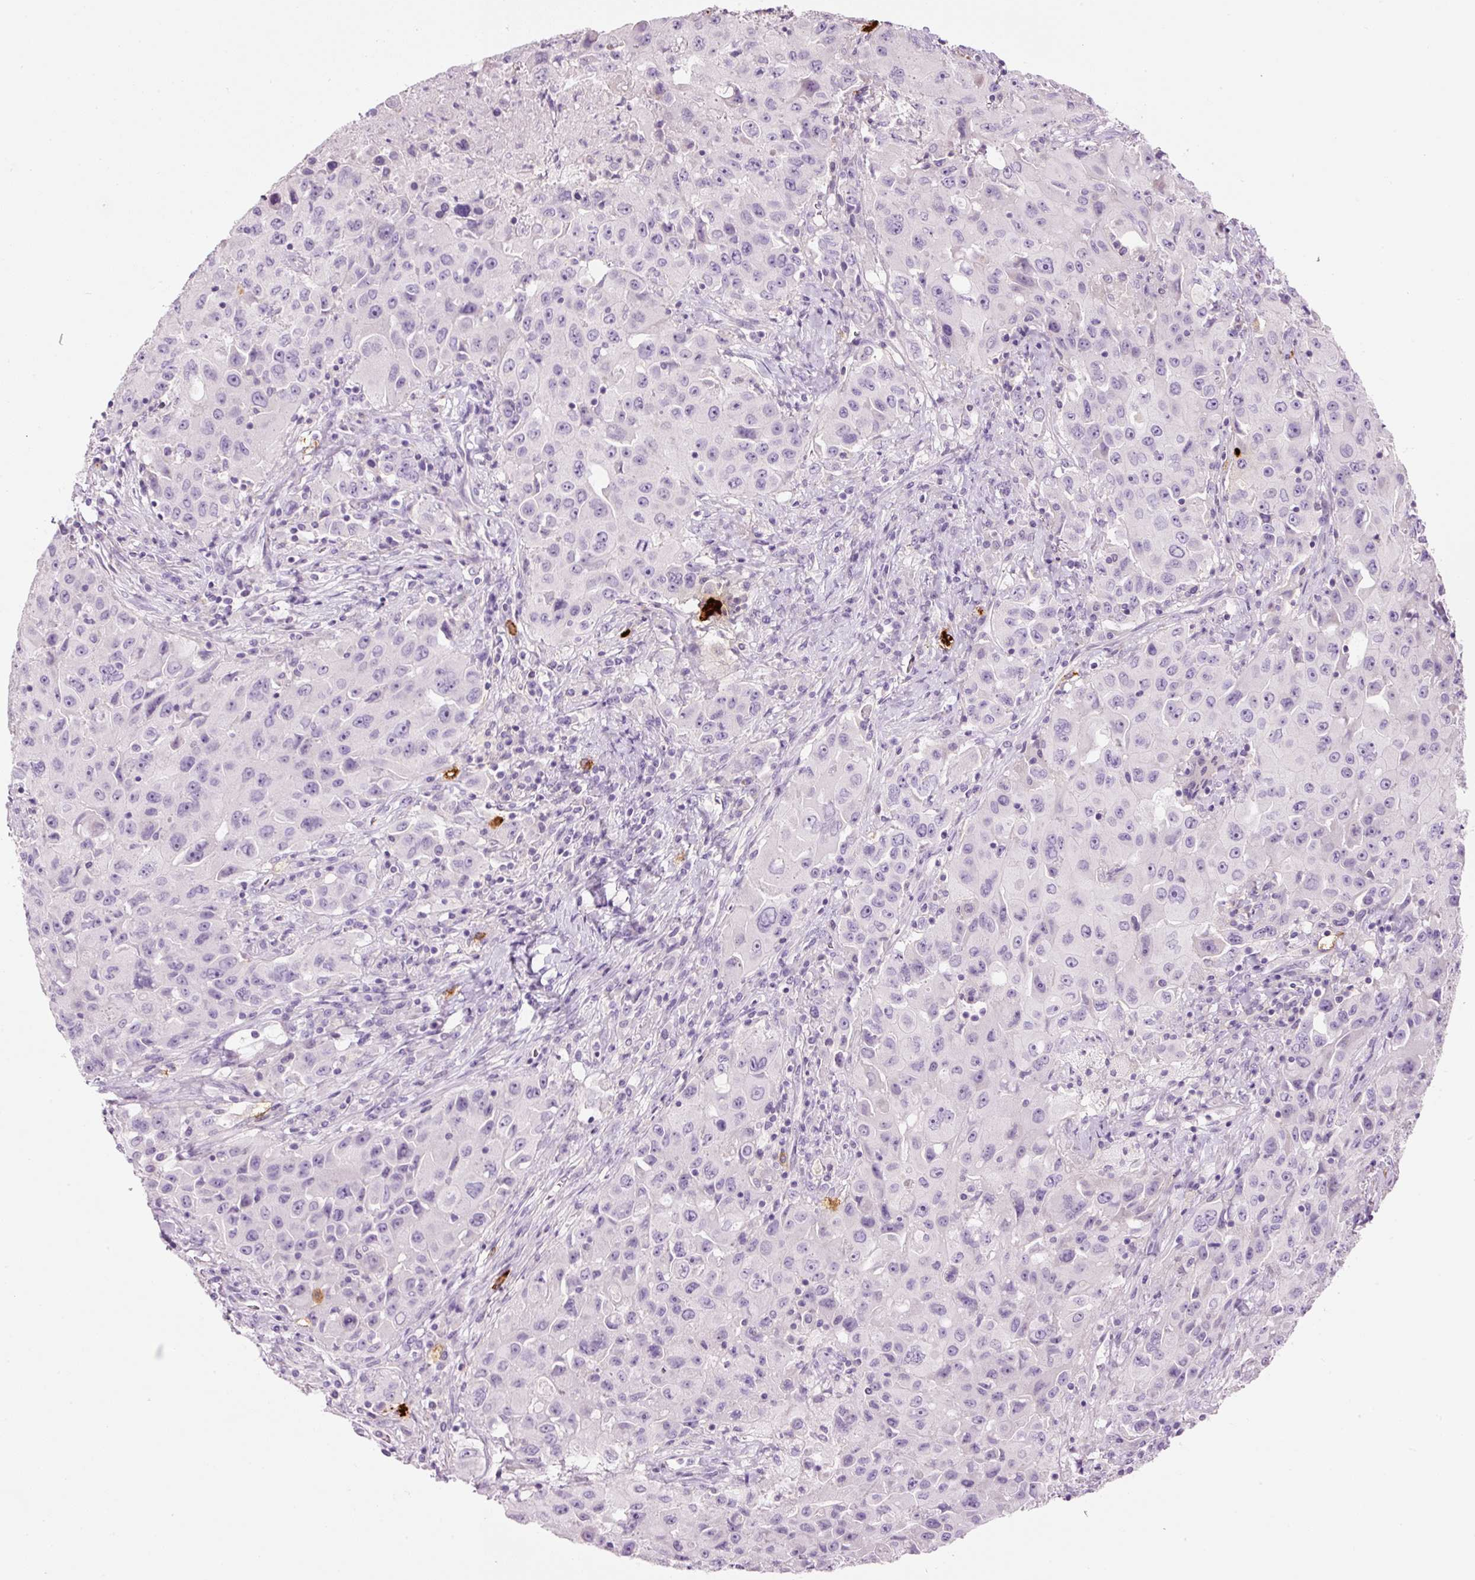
{"staining": {"intensity": "negative", "quantity": "none", "location": "none"}, "tissue": "lung cancer", "cell_type": "Tumor cells", "image_type": "cancer", "snomed": [{"axis": "morphology", "description": "Squamous cell carcinoma, NOS"}, {"axis": "topography", "description": "Lung"}], "caption": "A photomicrograph of human squamous cell carcinoma (lung) is negative for staining in tumor cells.", "gene": "CMA1", "patient": {"sex": "male", "age": 63}}